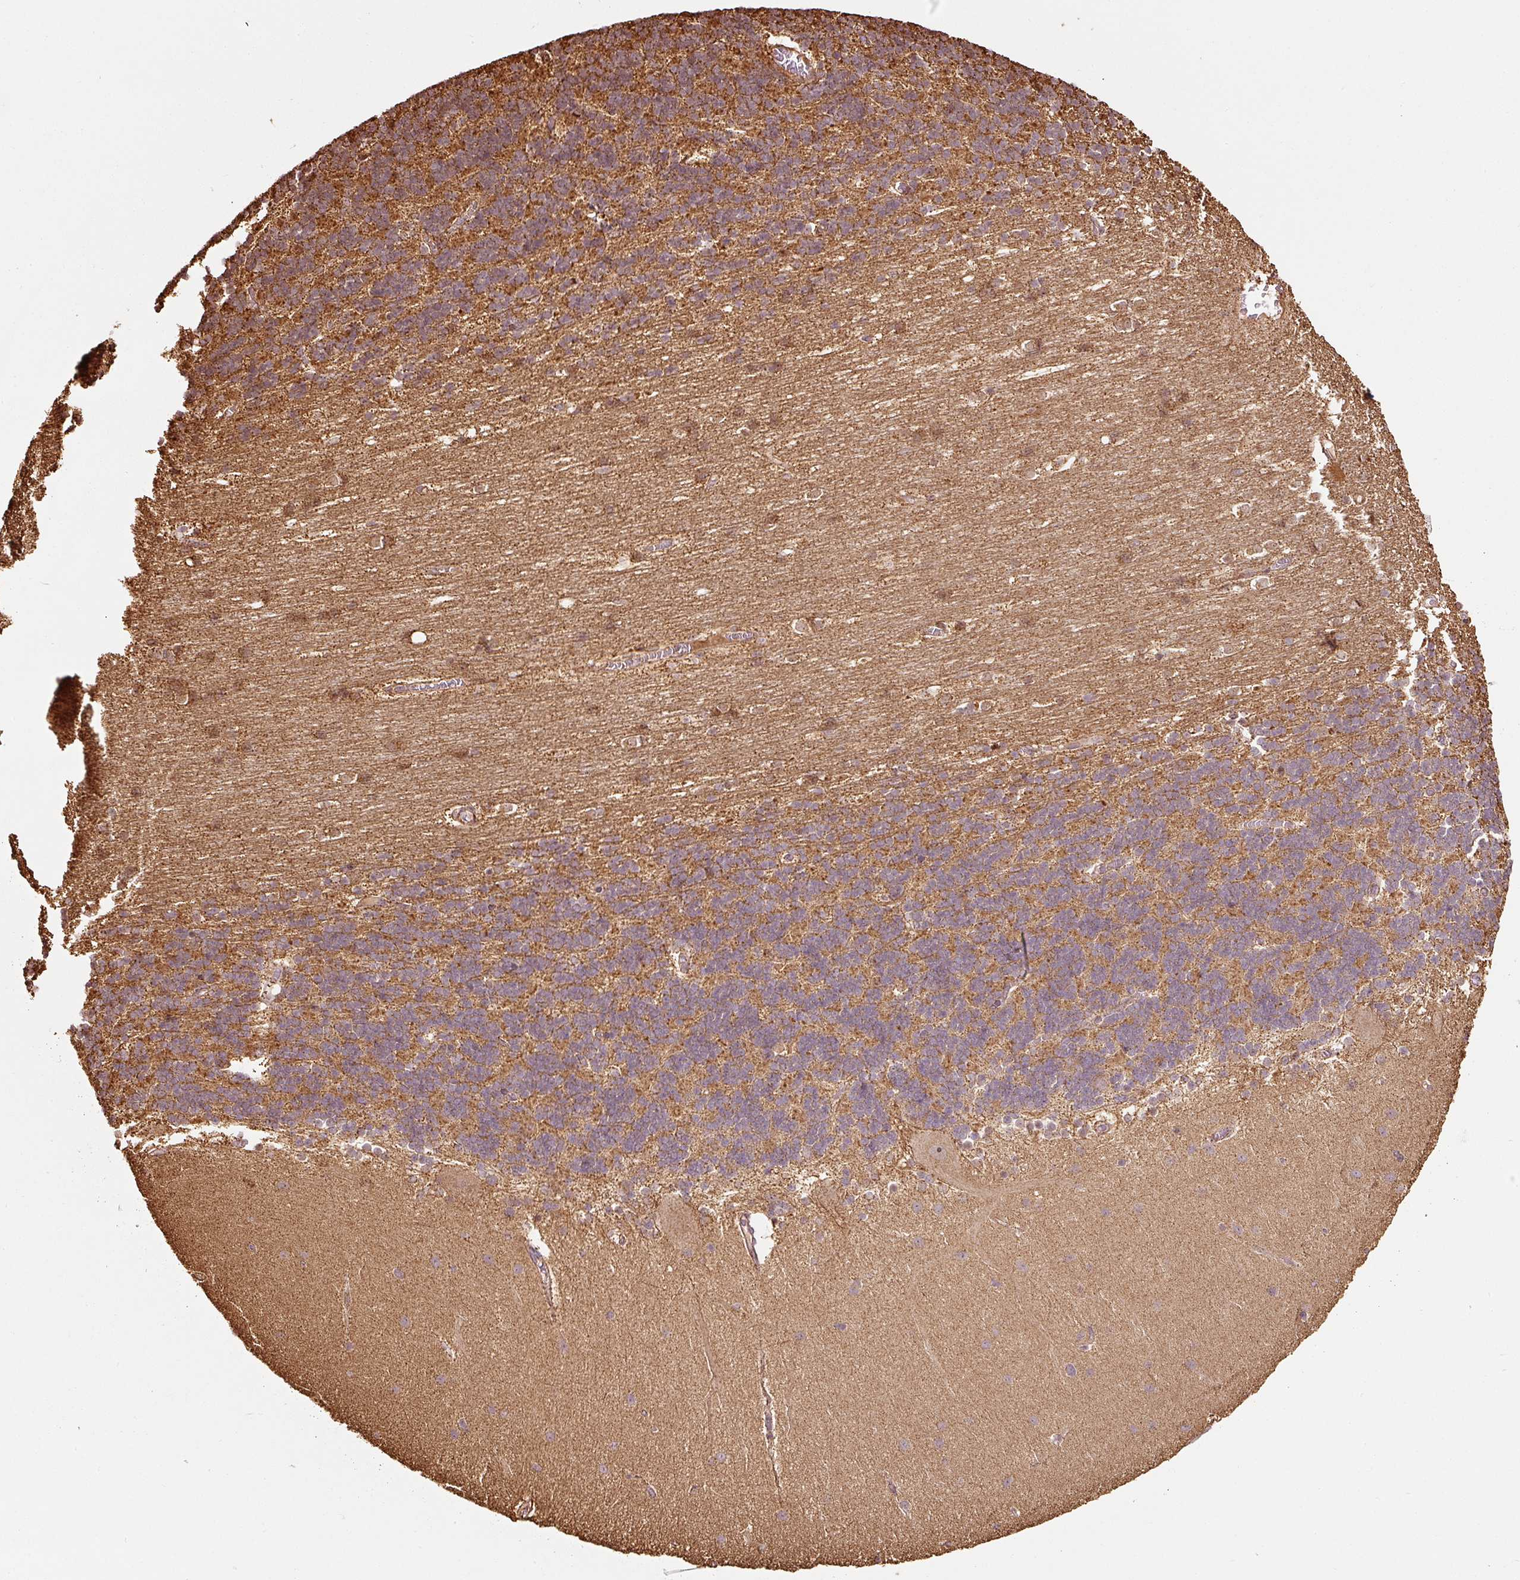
{"staining": {"intensity": "moderate", "quantity": "25%-75%", "location": "cytoplasmic/membranous"}, "tissue": "cerebellum", "cell_type": "Cells in granular layer", "image_type": "normal", "snomed": [{"axis": "morphology", "description": "Normal tissue, NOS"}, {"axis": "topography", "description": "Cerebellum"}], "caption": "A medium amount of moderate cytoplasmic/membranous positivity is appreciated in approximately 25%-75% of cells in granular layer in unremarkable cerebellum. The staining was performed using DAB (3,3'-diaminobenzidine) to visualize the protein expression in brown, while the nuclei were stained in blue with hematoxylin (Magnification: 20x).", "gene": "ETF1", "patient": {"sex": "female", "age": 54}}